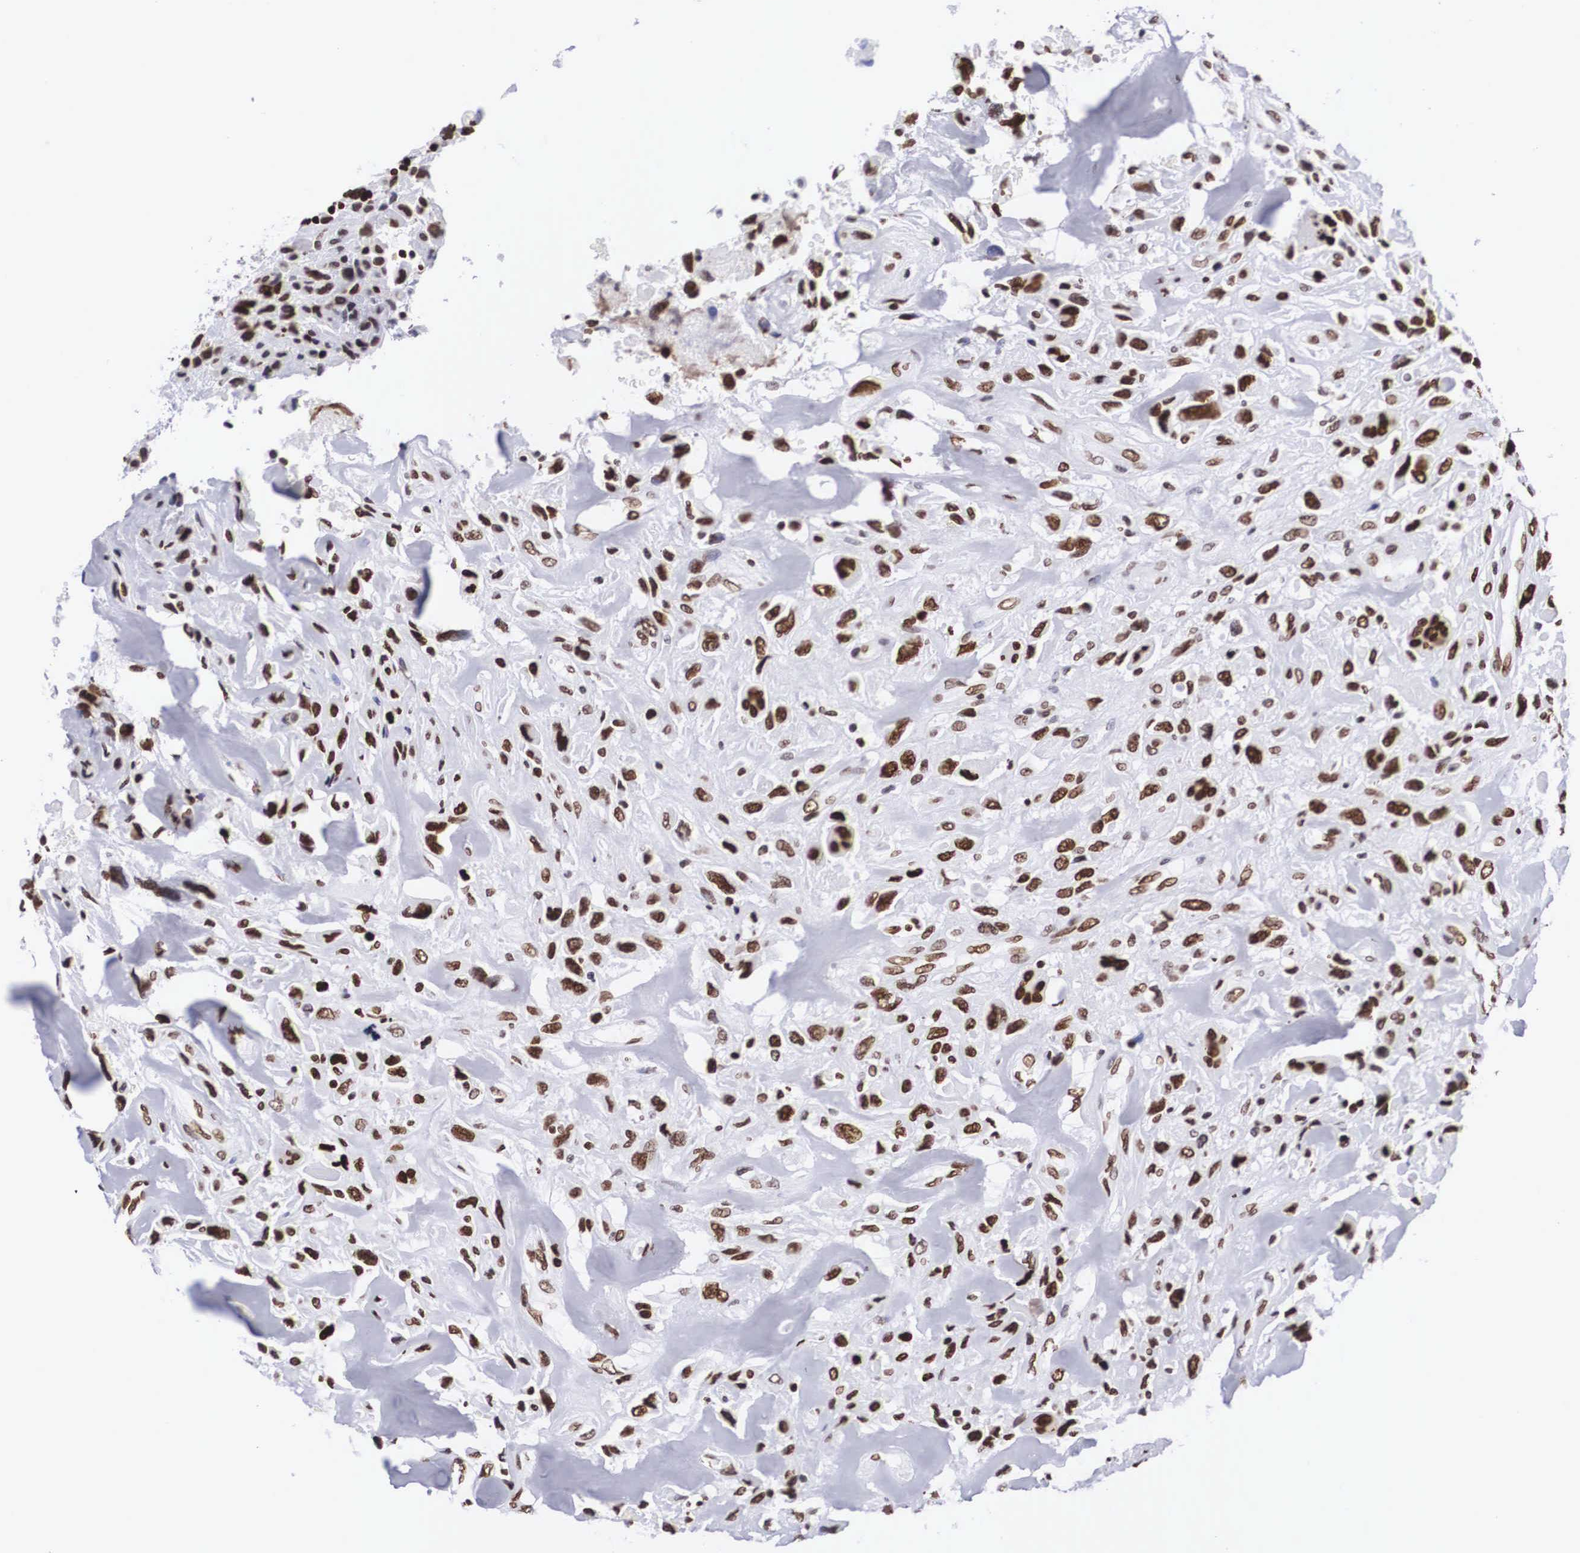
{"staining": {"intensity": "strong", "quantity": ">75%", "location": "nuclear"}, "tissue": "breast cancer", "cell_type": "Tumor cells", "image_type": "cancer", "snomed": [{"axis": "morphology", "description": "Neoplasm, malignant, NOS"}, {"axis": "topography", "description": "Breast"}], "caption": "Brown immunohistochemical staining in human malignant neoplasm (breast) demonstrates strong nuclear expression in approximately >75% of tumor cells.", "gene": "MECP2", "patient": {"sex": "female", "age": 50}}